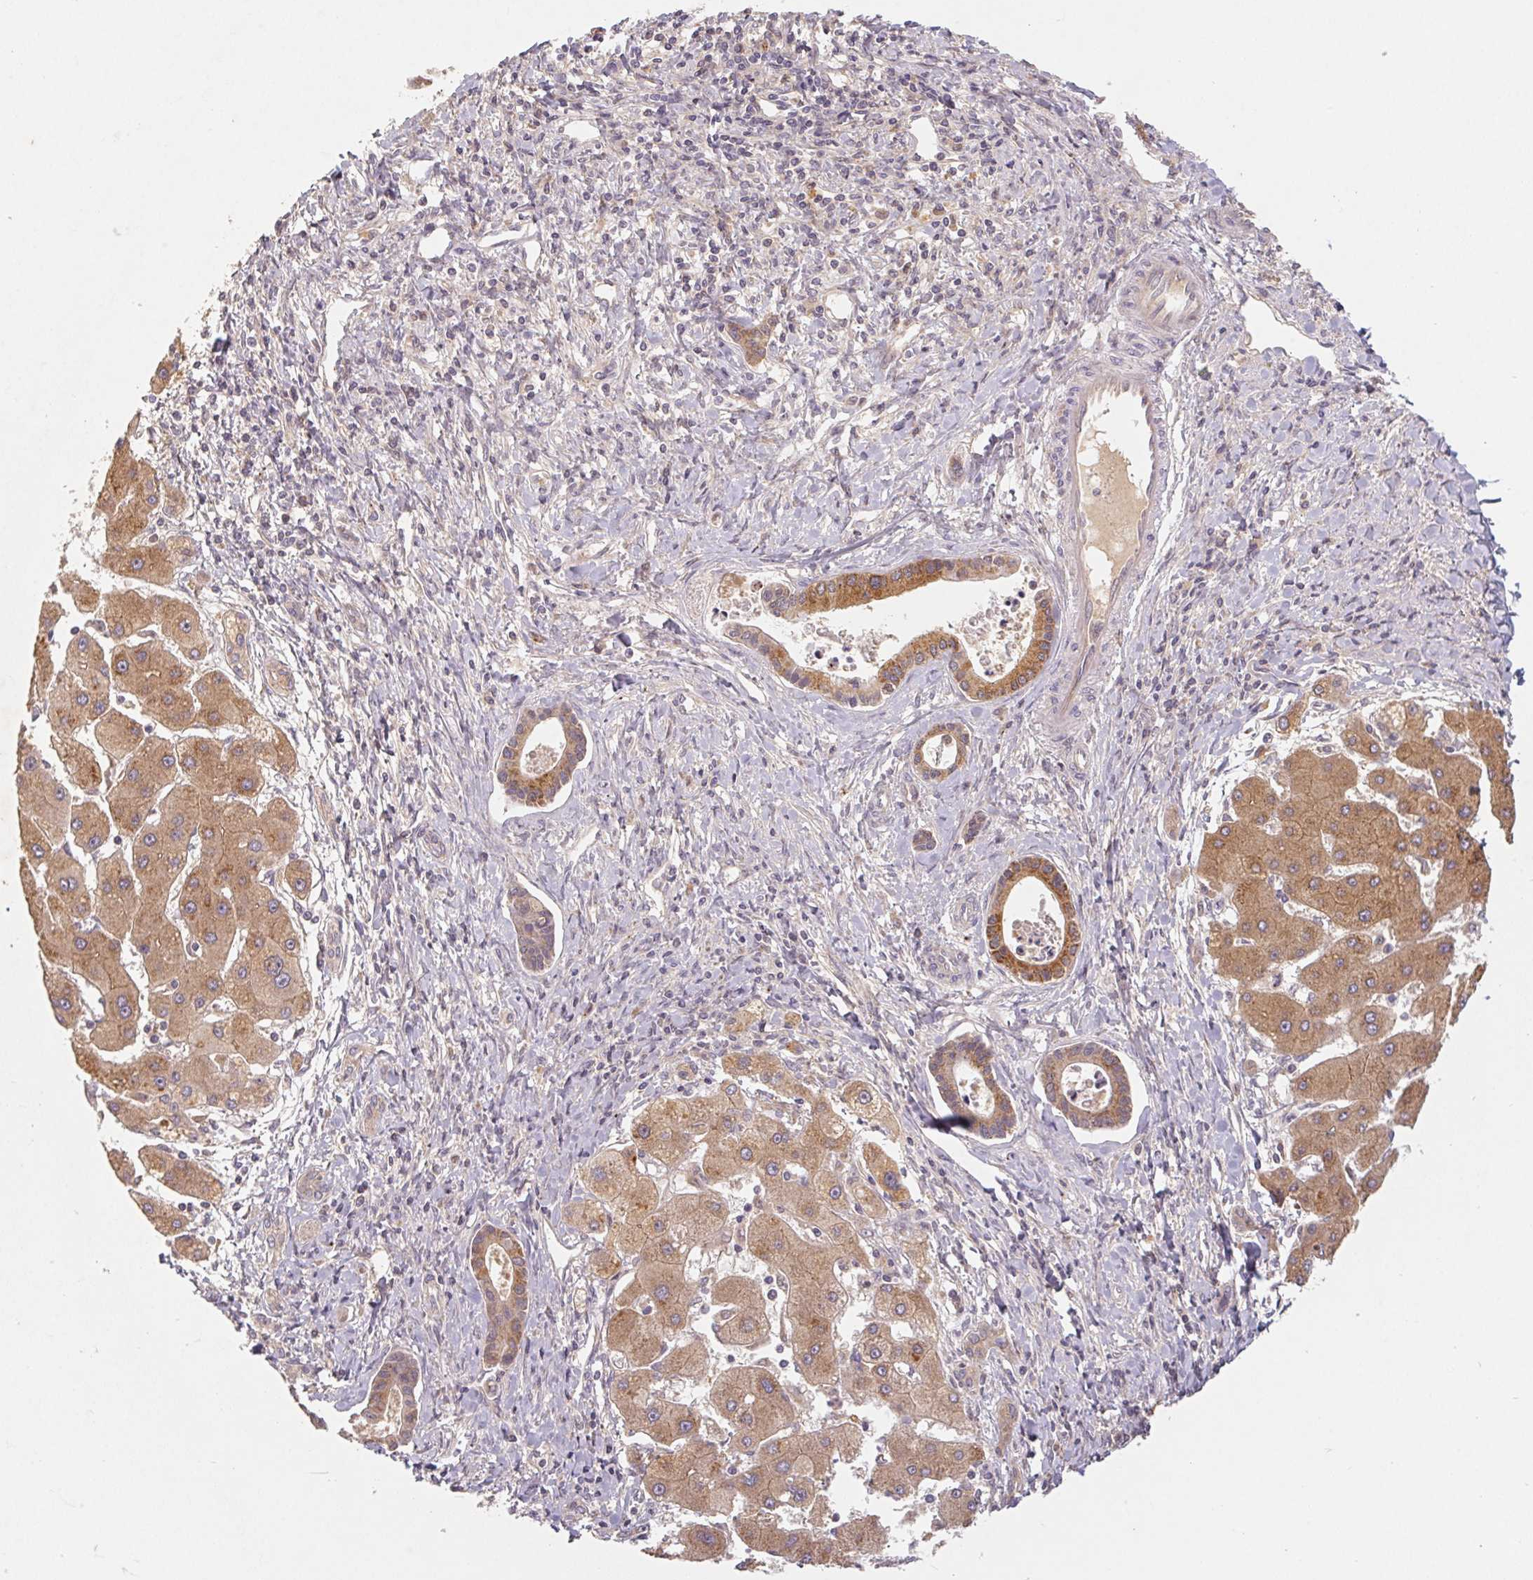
{"staining": {"intensity": "moderate", "quantity": "25%-75%", "location": "cytoplasmic/membranous"}, "tissue": "liver cancer", "cell_type": "Tumor cells", "image_type": "cancer", "snomed": [{"axis": "morphology", "description": "Cholangiocarcinoma"}, {"axis": "topography", "description": "Liver"}], "caption": "Immunohistochemical staining of liver cancer (cholangiocarcinoma) exhibits medium levels of moderate cytoplasmic/membranous staining in about 25%-75% of tumor cells.", "gene": "MTHFD1", "patient": {"sex": "male", "age": 66}}